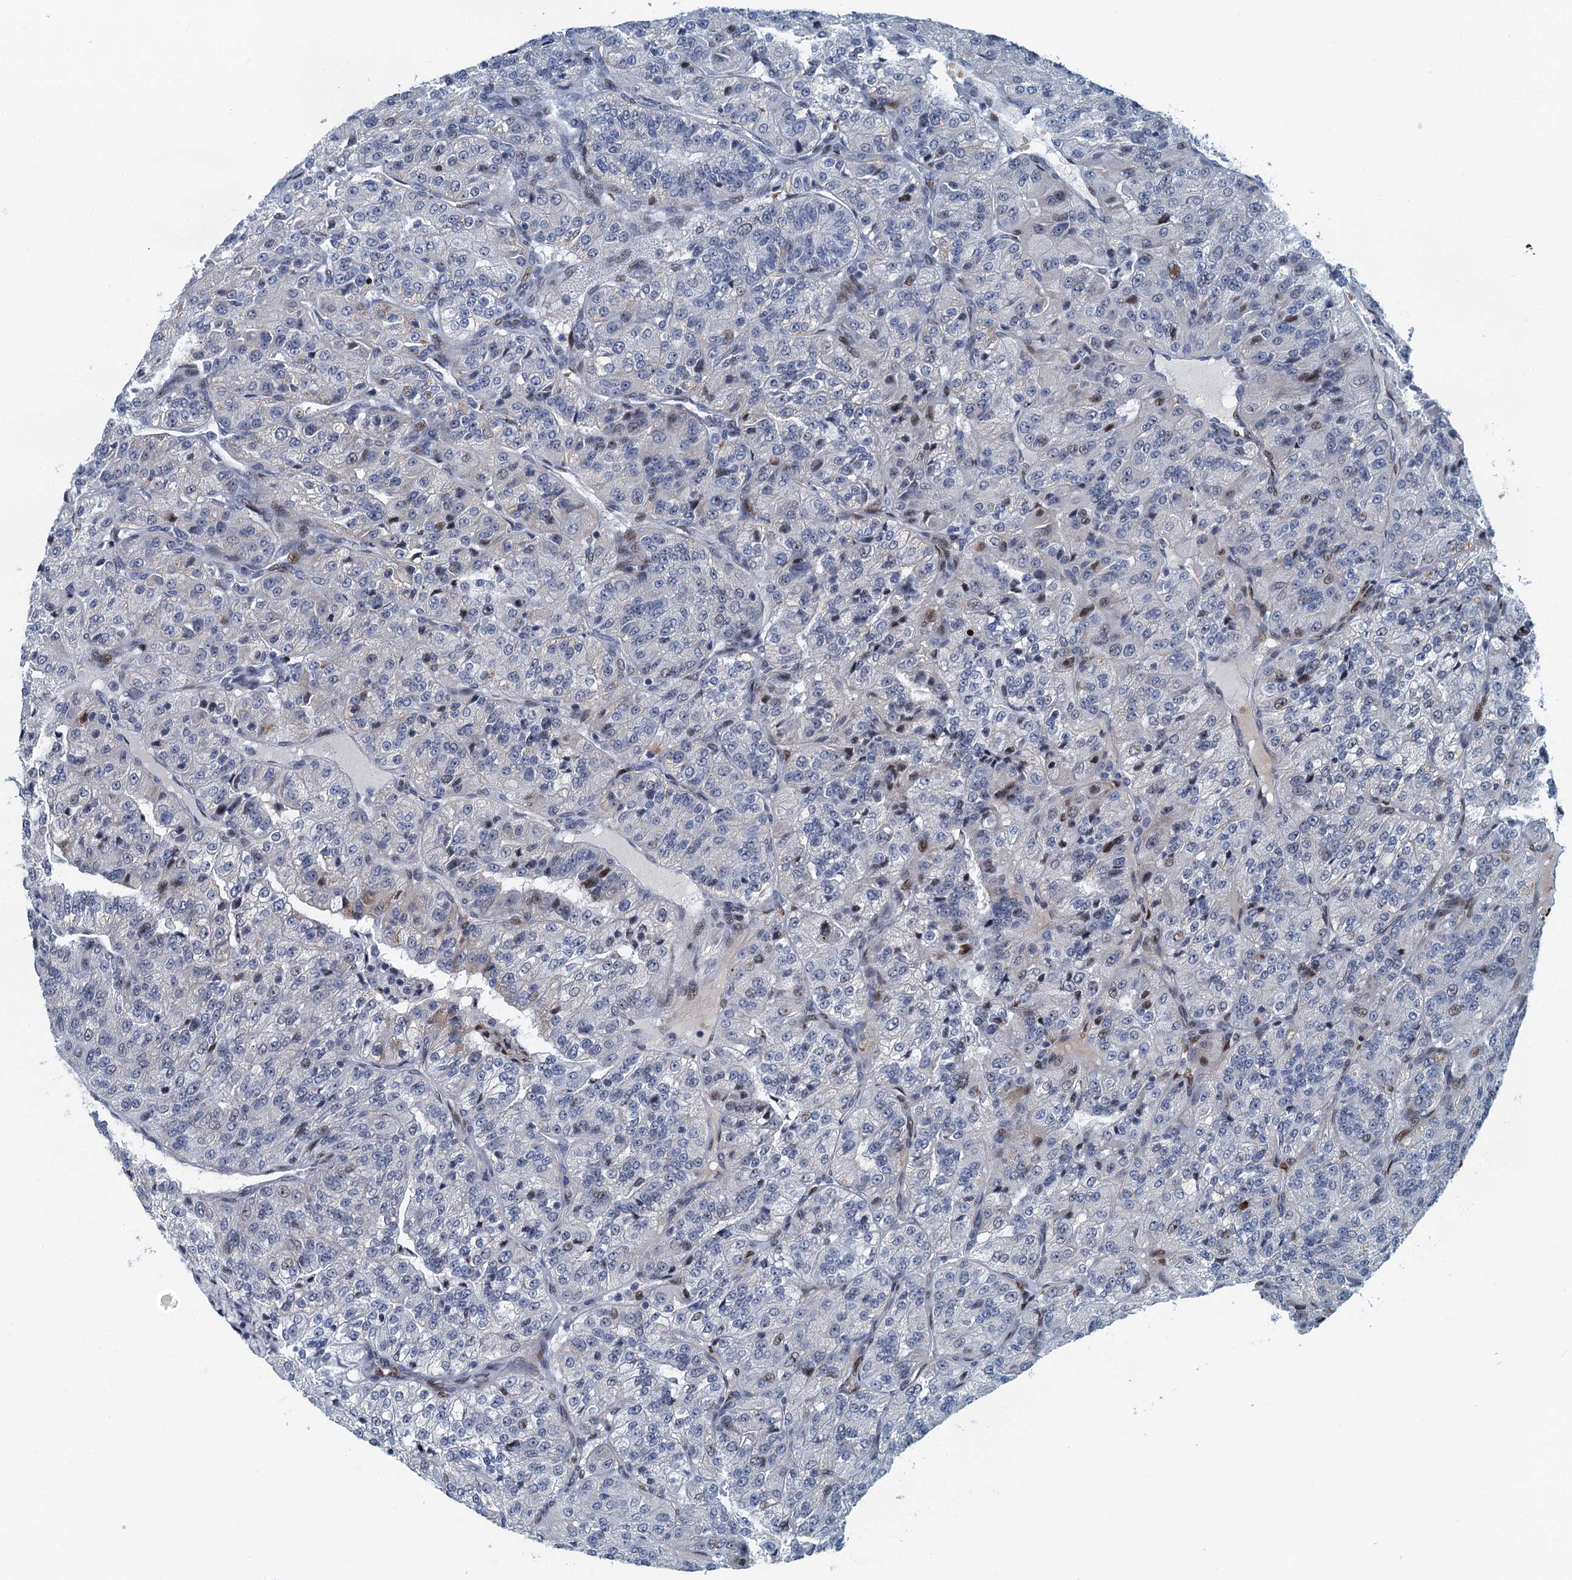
{"staining": {"intensity": "moderate", "quantity": "<25%", "location": "nuclear"}, "tissue": "renal cancer", "cell_type": "Tumor cells", "image_type": "cancer", "snomed": [{"axis": "morphology", "description": "Adenocarcinoma, NOS"}, {"axis": "topography", "description": "Kidney"}], "caption": "IHC staining of renal cancer (adenocarcinoma), which displays low levels of moderate nuclear positivity in about <25% of tumor cells indicating moderate nuclear protein positivity. The staining was performed using DAB (brown) for protein detection and nuclei were counterstained in hematoxylin (blue).", "gene": "ANKRD13D", "patient": {"sex": "female", "age": 63}}